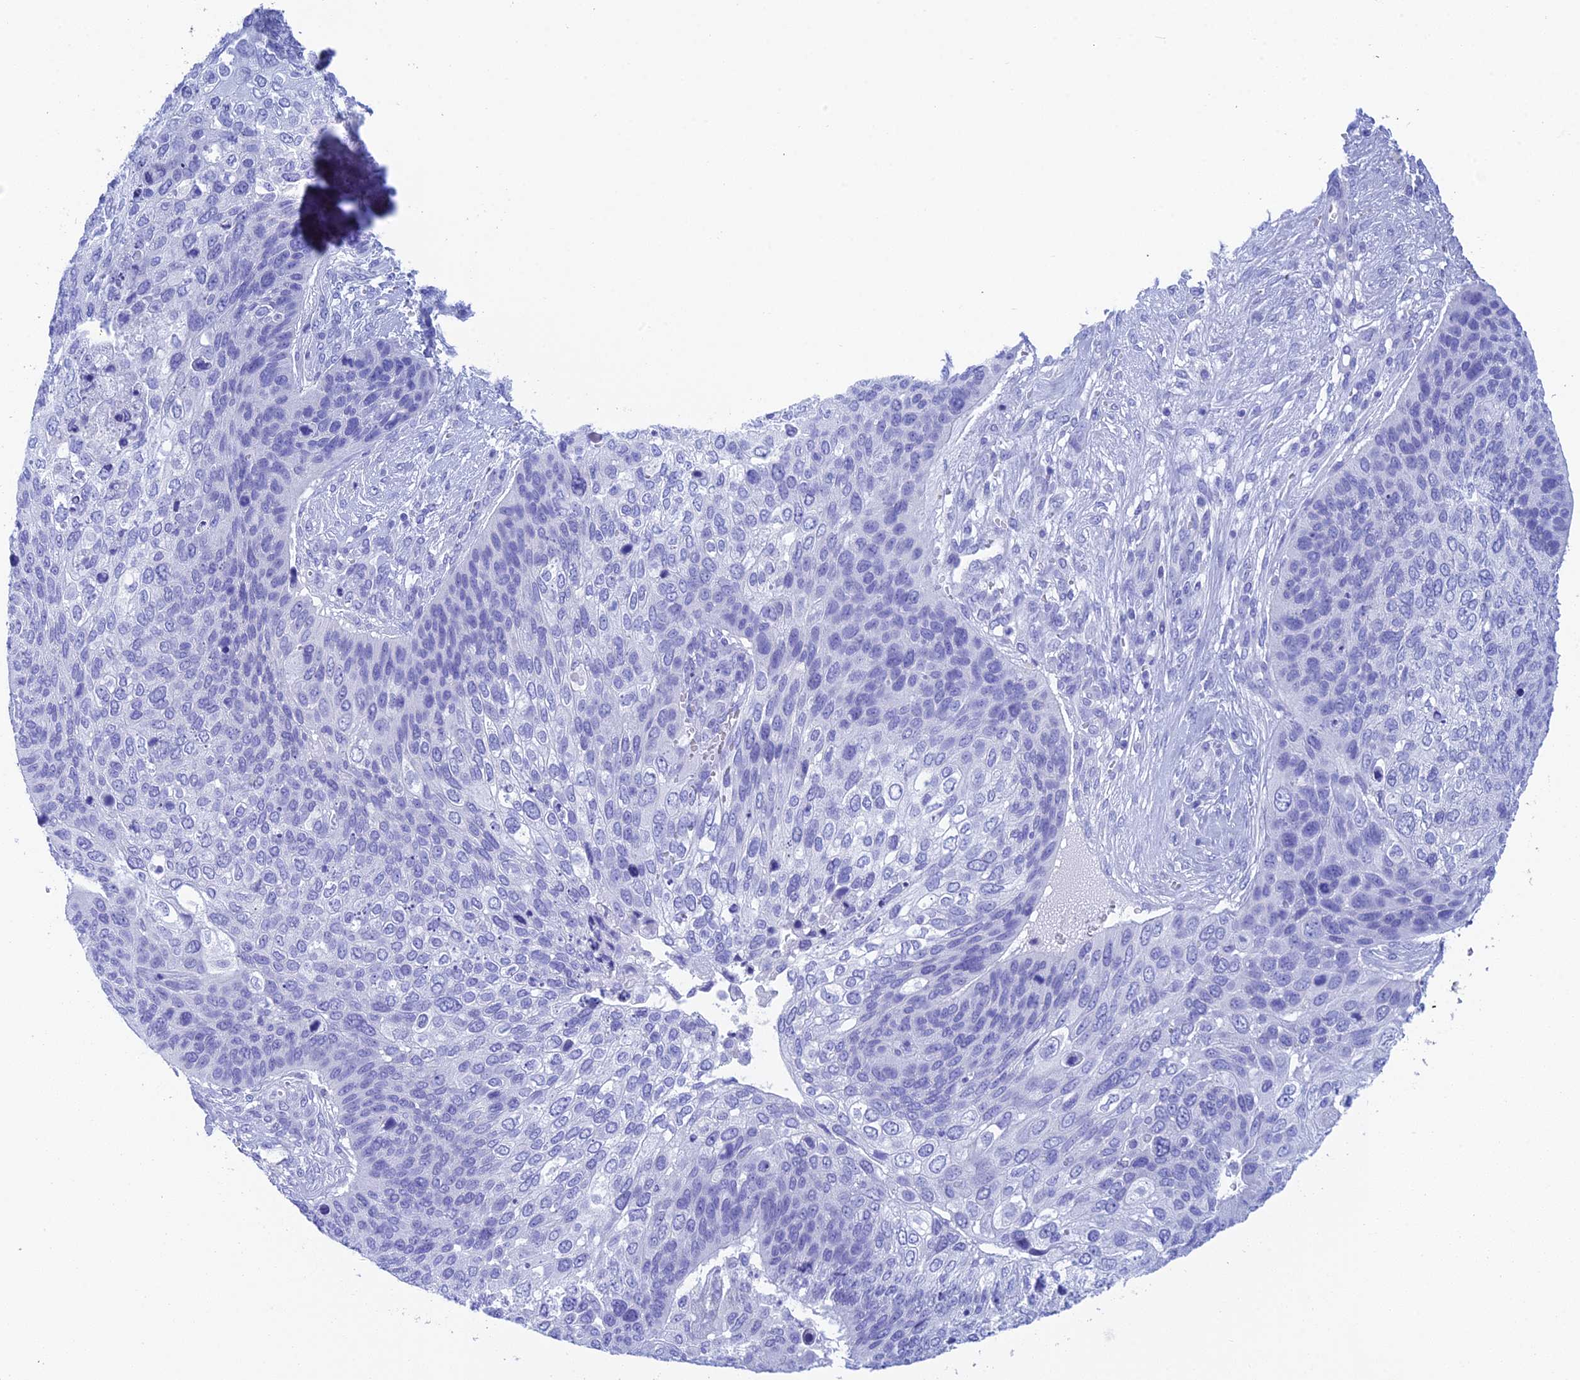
{"staining": {"intensity": "negative", "quantity": "none", "location": "none"}, "tissue": "skin cancer", "cell_type": "Tumor cells", "image_type": "cancer", "snomed": [{"axis": "morphology", "description": "Basal cell carcinoma"}, {"axis": "topography", "description": "Skin"}], "caption": "A micrograph of human skin cancer is negative for staining in tumor cells.", "gene": "REG1A", "patient": {"sex": "female", "age": 74}}